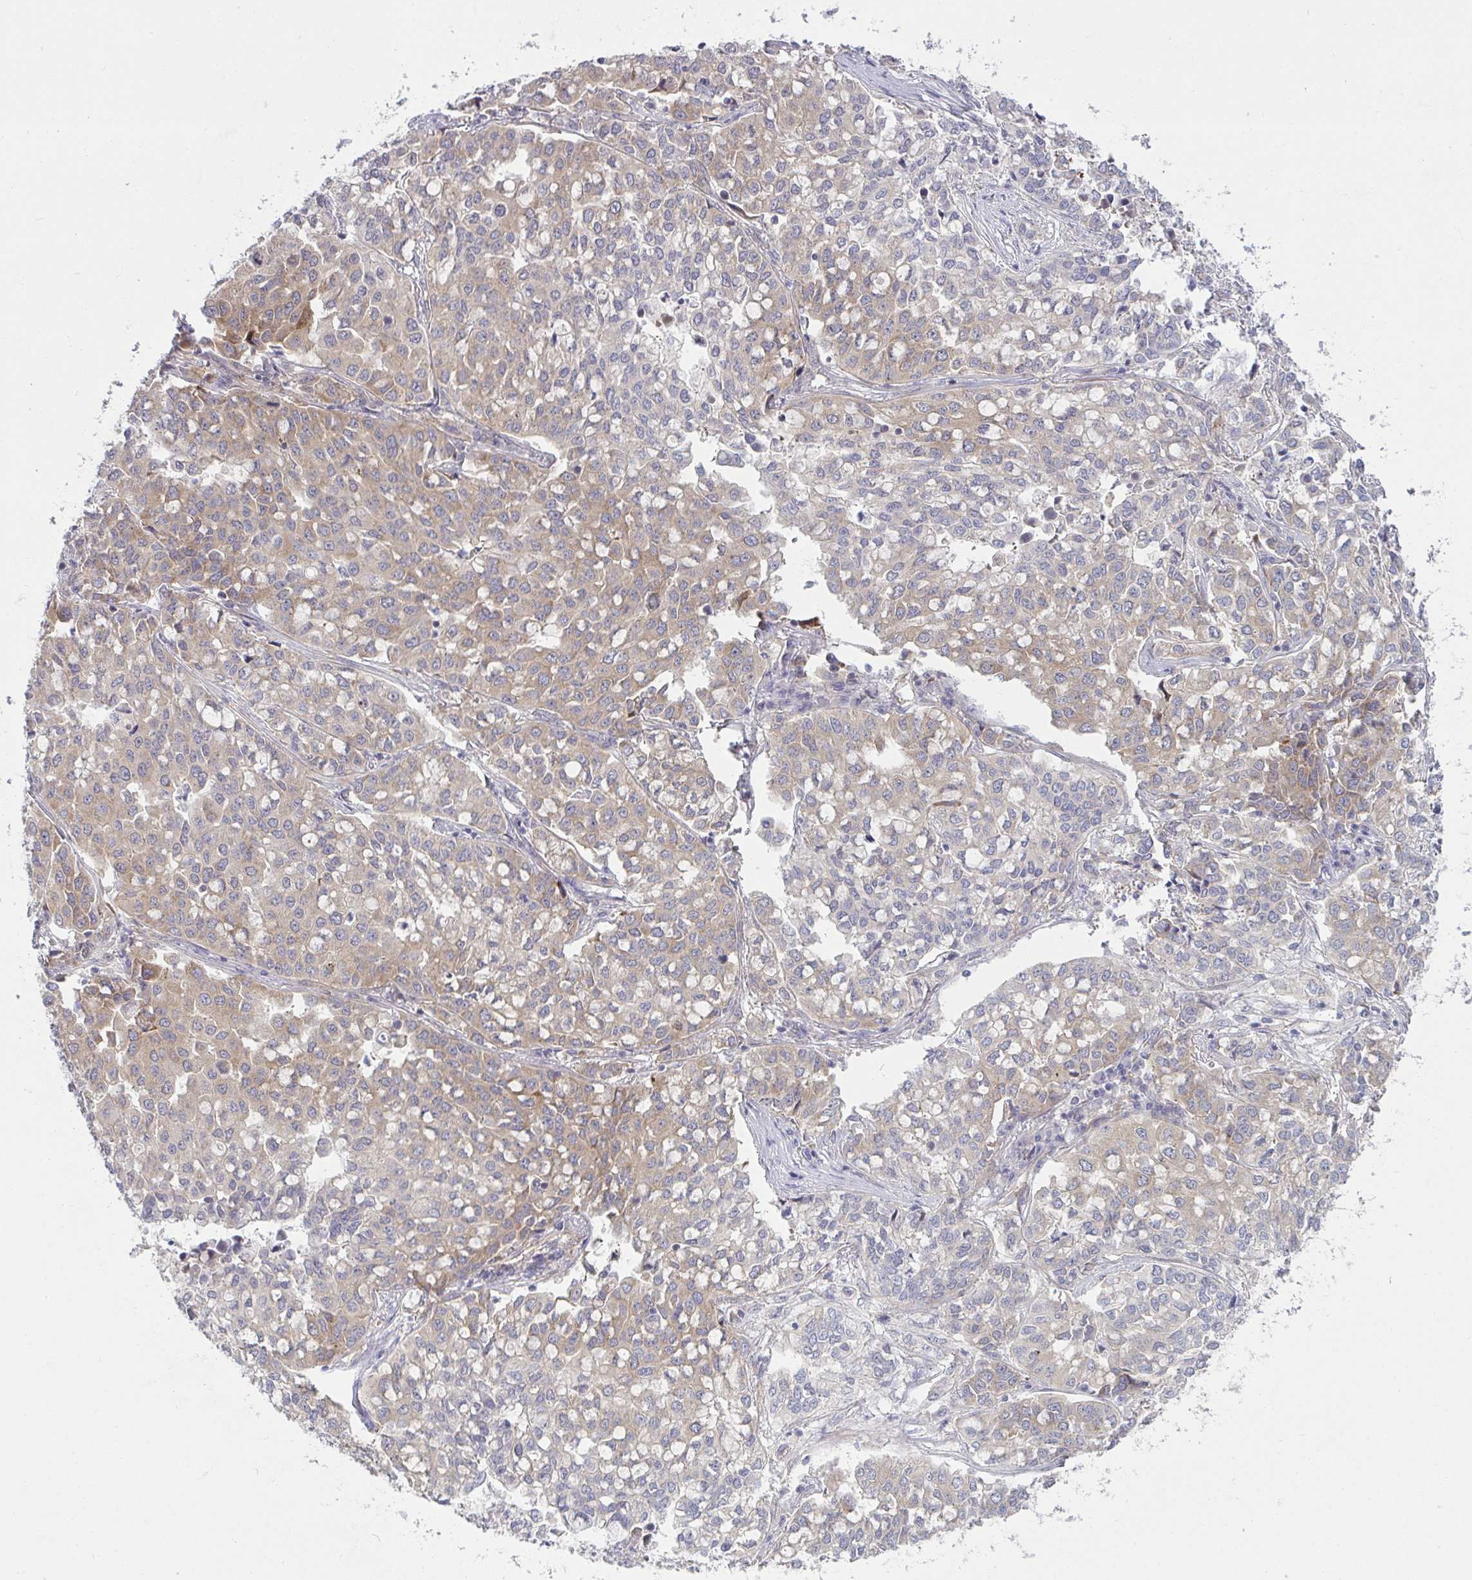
{"staining": {"intensity": "moderate", "quantity": "25%-75%", "location": "cytoplasmic/membranous"}, "tissue": "lung cancer", "cell_type": "Tumor cells", "image_type": "cancer", "snomed": [{"axis": "morphology", "description": "Adenocarcinoma, NOS"}, {"axis": "morphology", "description": "Adenocarcinoma, metastatic, NOS"}, {"axis": "topography", "description": "Lymph node"}, {"axis": "topography", "description": "Lung"}], "caption": "A brown stain shows moderate cytoplasmic/membranous expression of a protein in adenocarcinoma (lung) tumor cells.", "gene": "CASP9", "patient": {"sex": "female", "age": 65}}